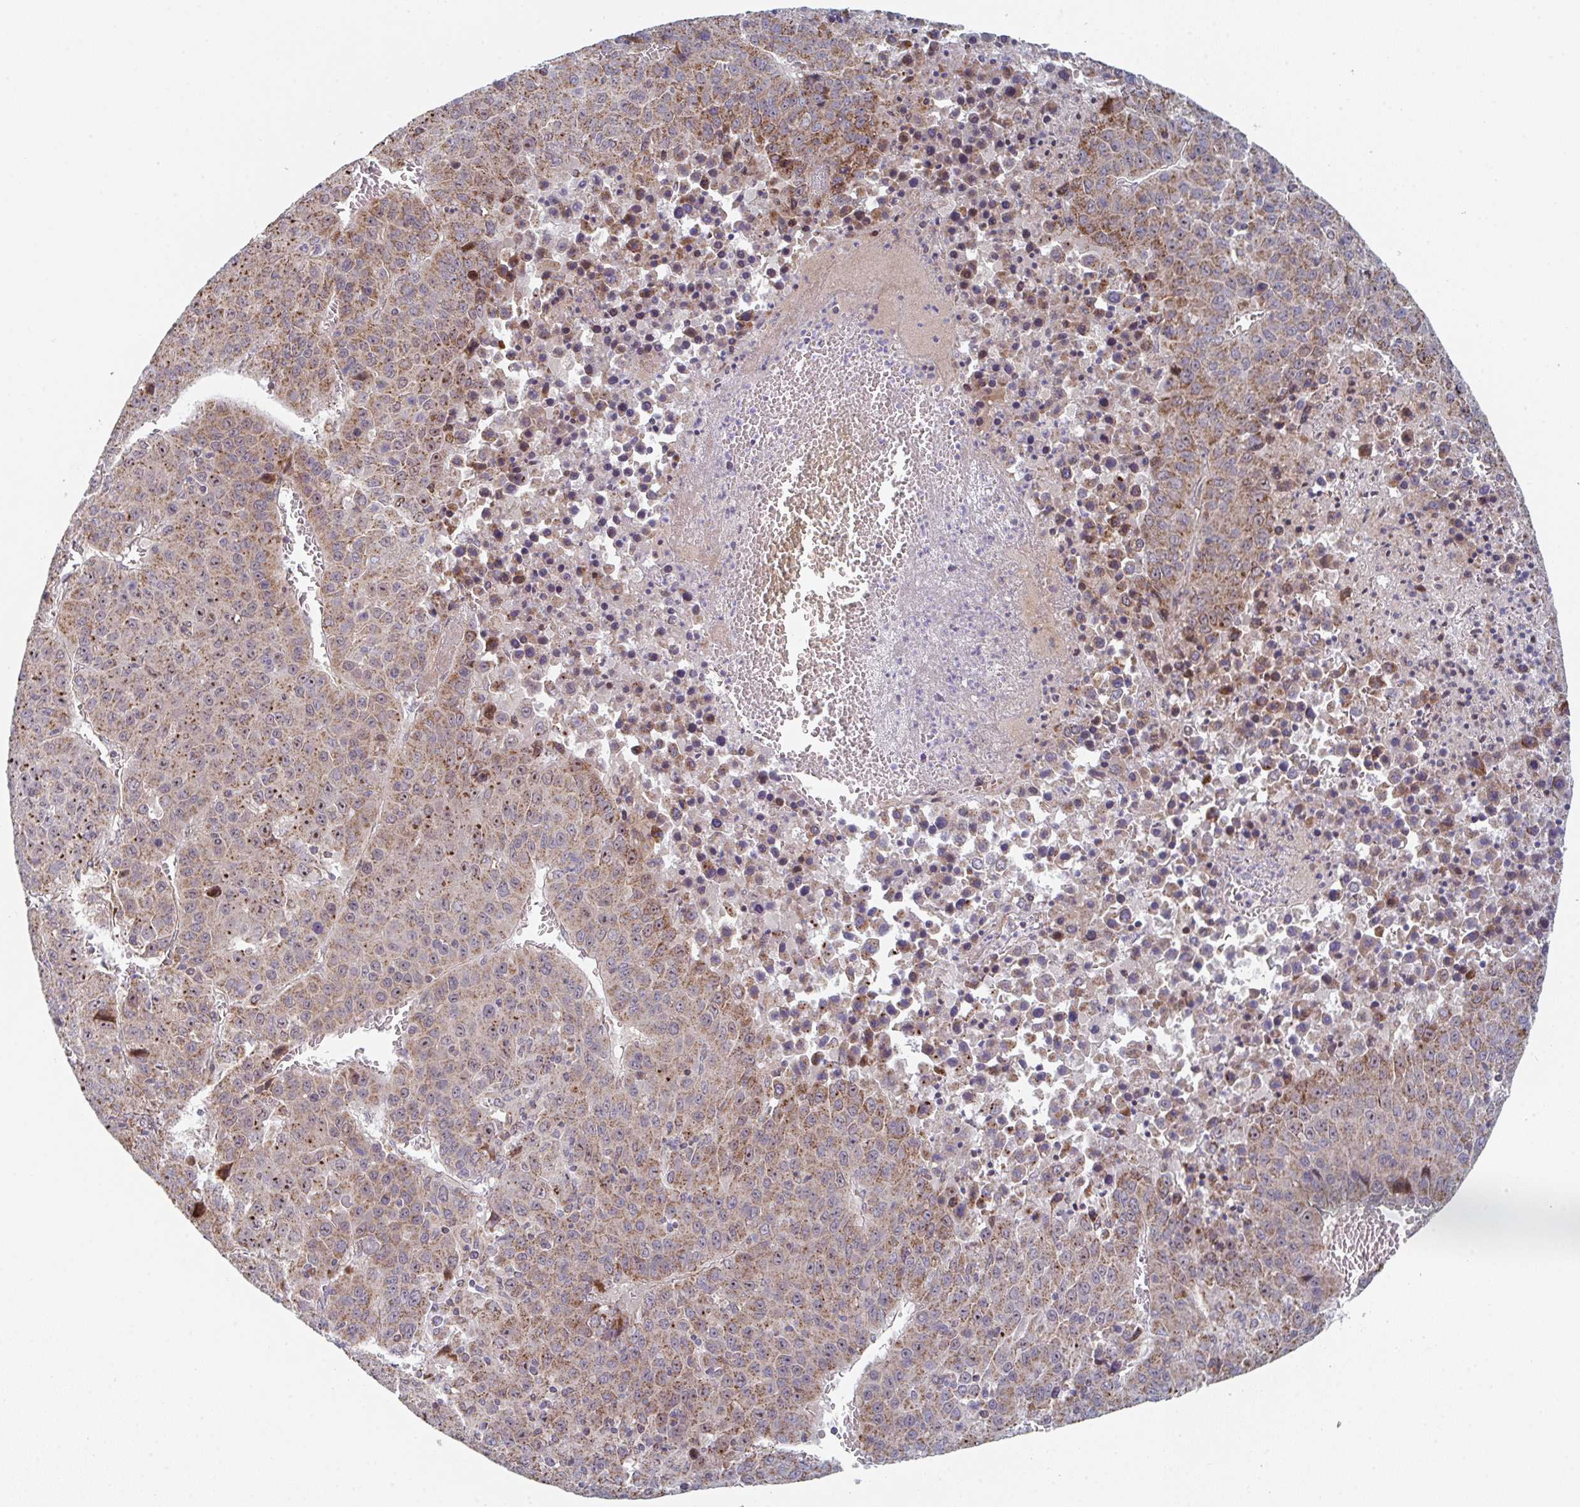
{"staining": {"intensity": "moderate", "quantity": ">75%", "location": "cytoplasmic/membranous,nuclear"}, "tissue": "liver cancer", "cell_type": "Tumor cells", "image_type": "cancer", "snomed": [{"axis": "morphology", "description": "Carcinoma, Hepatocellular, NOS"}, {"axis": "topography", "description": "Liver"}], "caption": "IHC of liver cancer (hepatocellular carcinoma) shows medium levels of moderate cytoplasmic/membranous and nuclear staining in about >75% of tumor cells.", "gene": "ZNF644", "patient": {"sex": "female", "age": 53}}